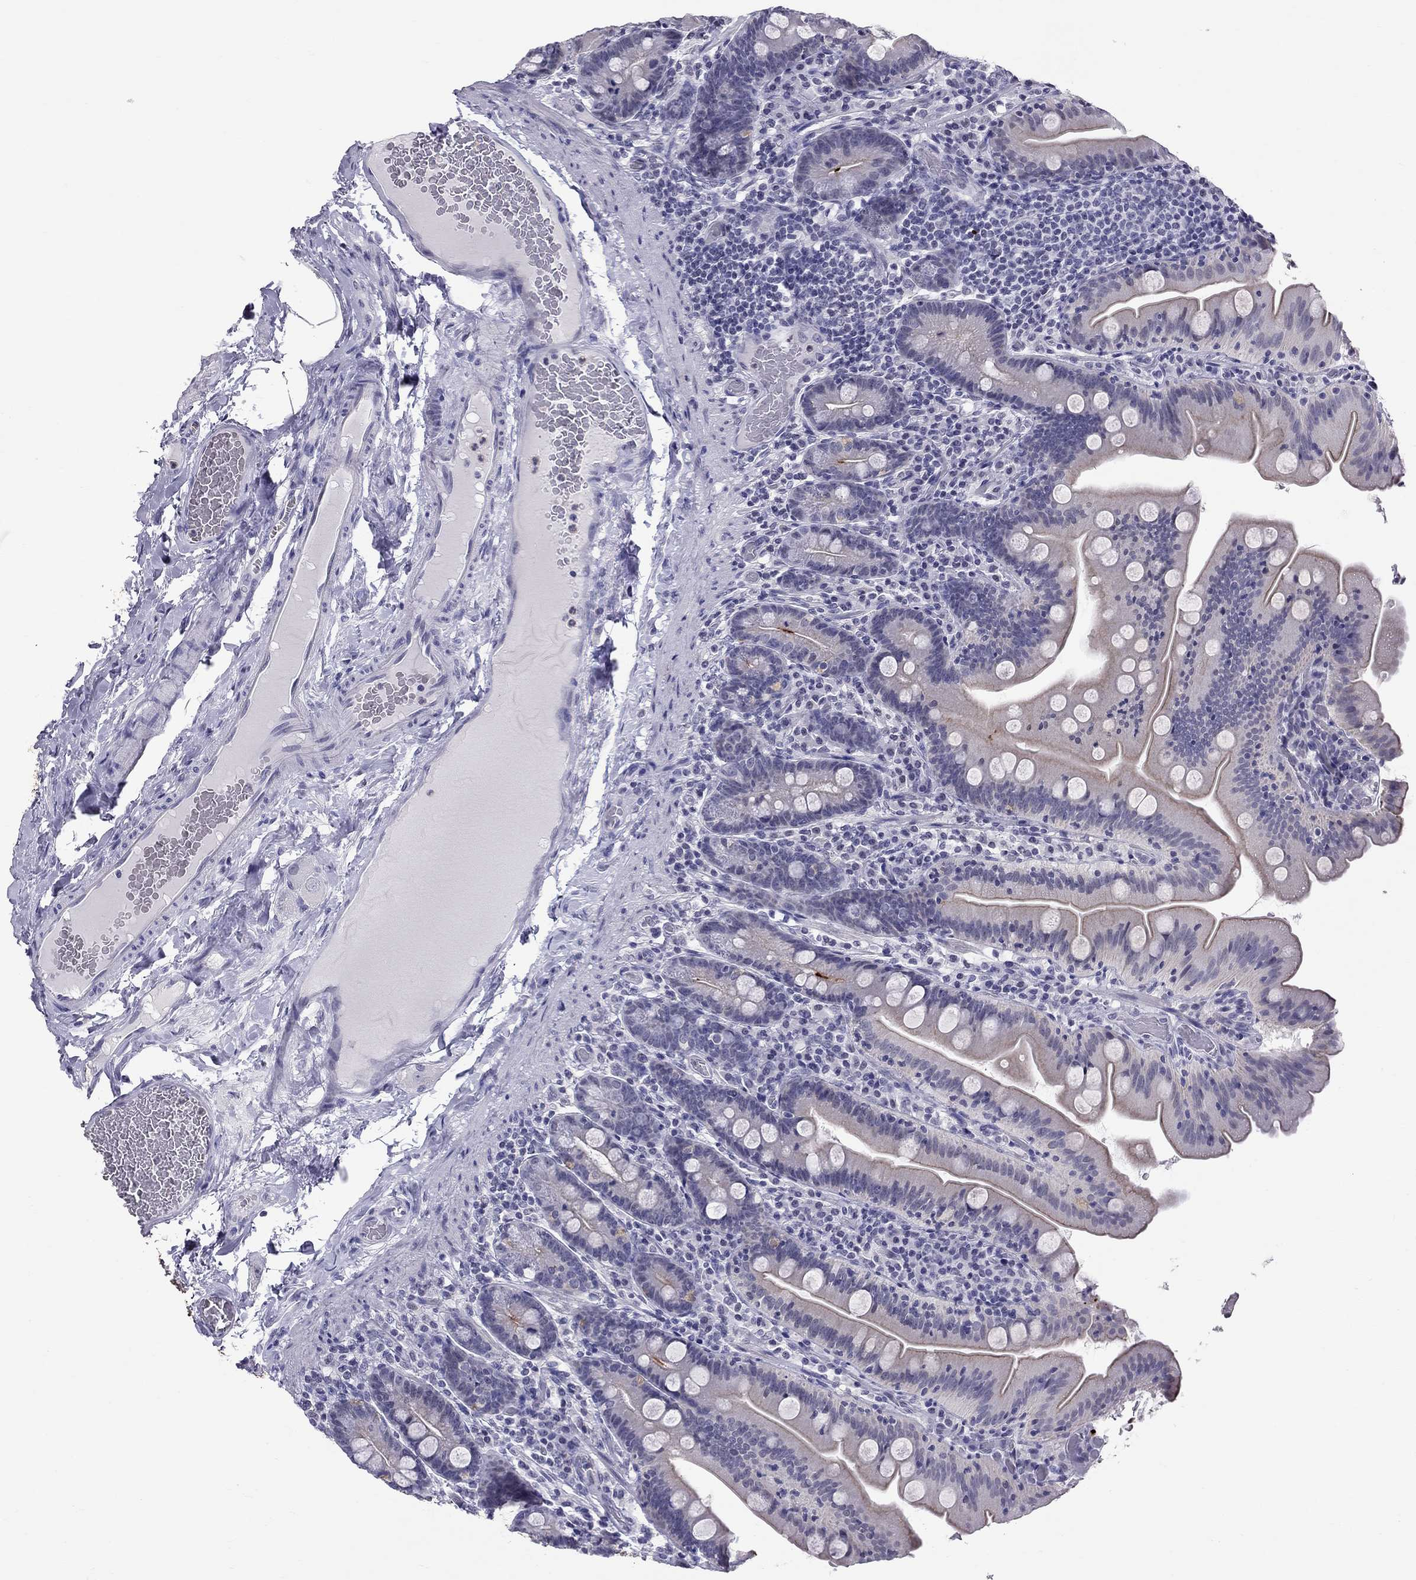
{"staining": {"intensity": "weak", "quantity": "25%-75%", "location": "cytoplasmic/membranous"}, "tissue": "small intestine", "cell_type": "Glandular cells", "image_type": "normal", "snomed": [{"axis": "morphology", "description": "Normal tissue, NOS"}, {"axis": "topography", "description": "Small intestine"}], "caption": "Immunohistochemistry (IHC) (DAB) staining of benign human small intestine shows weak cytoplasmic/membranous protein expression in about 25%-75% of glandular cells. (Brightfield microscopy of DAB IHC at high magnification).", "gene": "MUC15", "patient": {"sex": "male", "age": 37}}